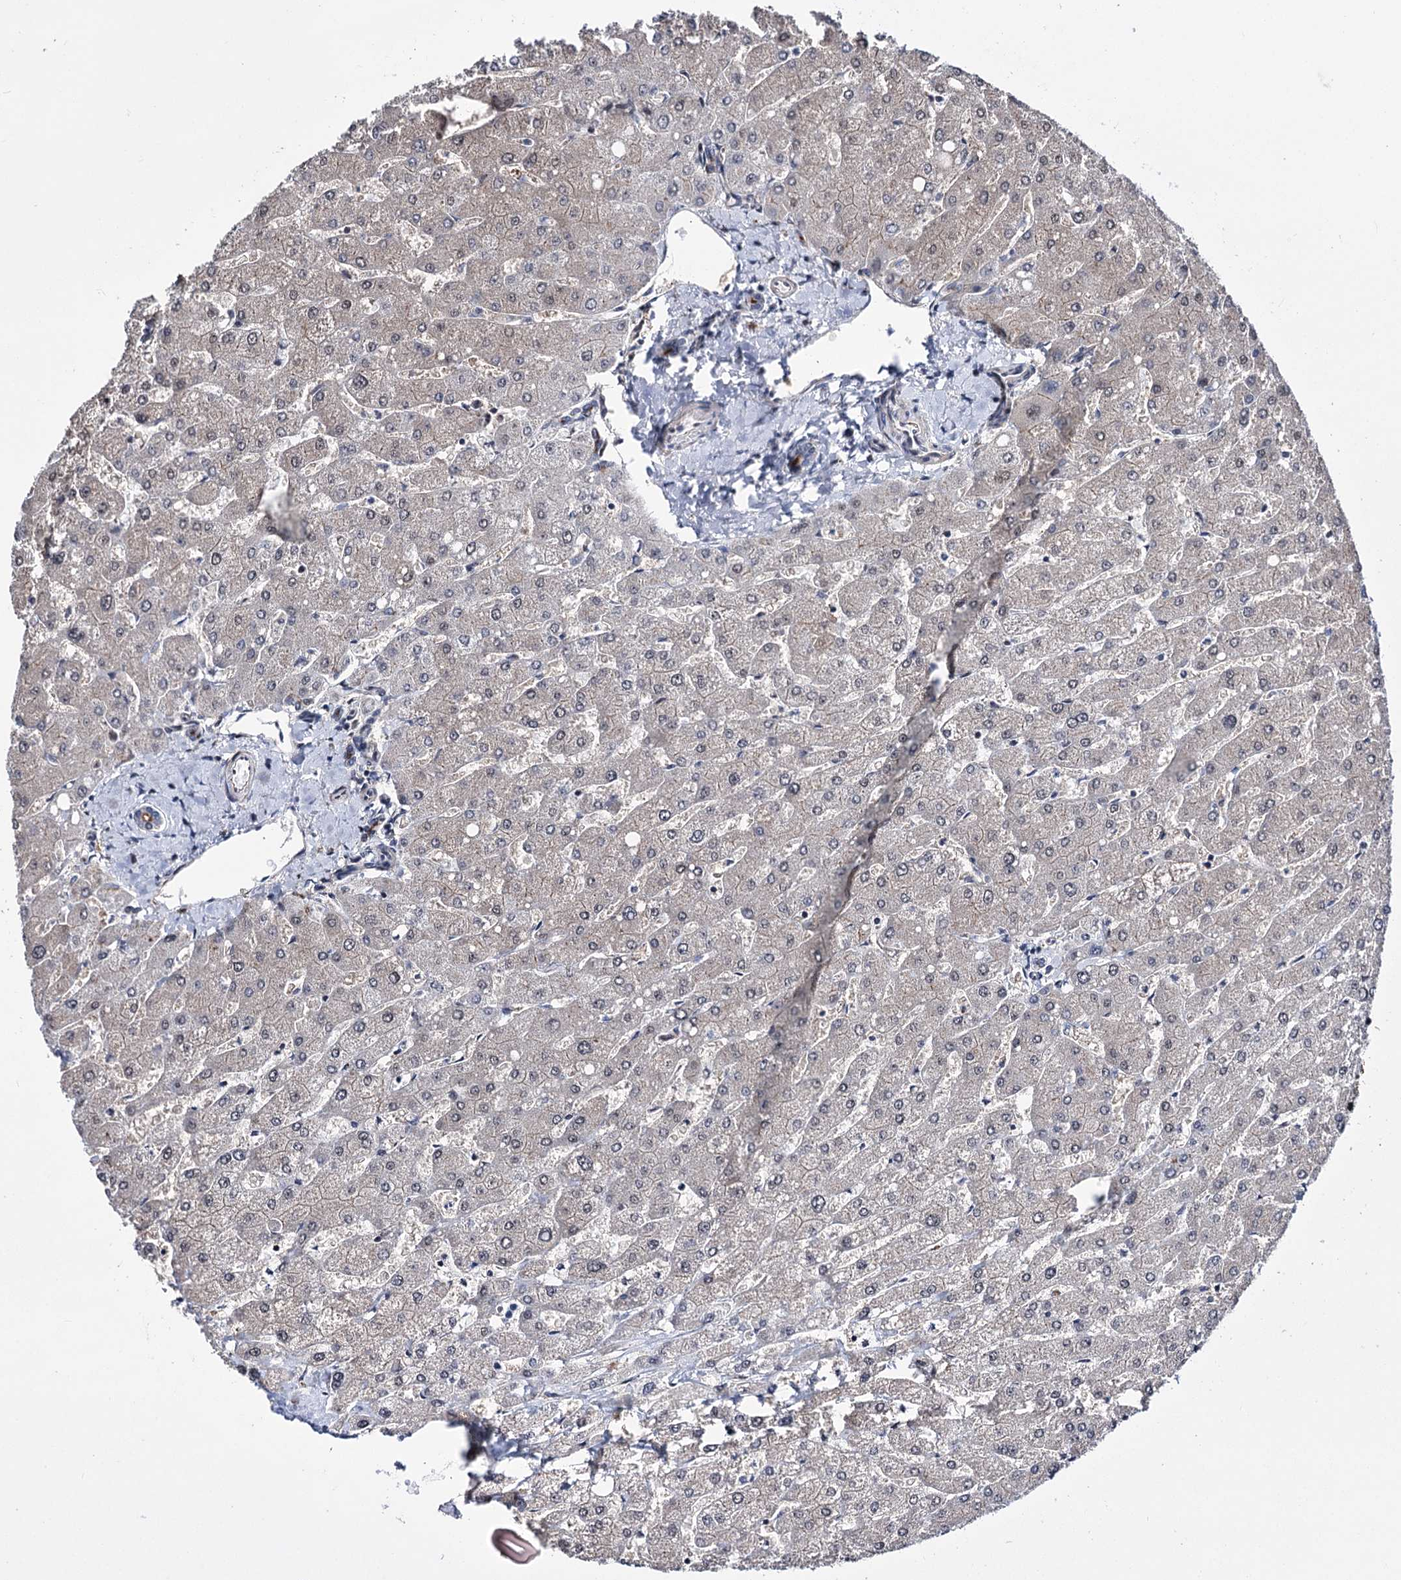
{"staining": {"intensity": "negative", "quantity": "none", "location": "none"}, "tissue": "liver", "cell_type": "Cholangiocytes", "image_type": "normal", "snomed": [{"axis": "morphology", "description": "Normal tissue, NOS"}, {"axis": "topography", "description": "Liver"}], "caption": "Cholangiocytes show no significant positivity in unremarkable liver. (Immunohistochemistry, brightfield microscopy, high magnification).", "gene": "CHMP7", "patient": {"sex": "male", "age": 55}}